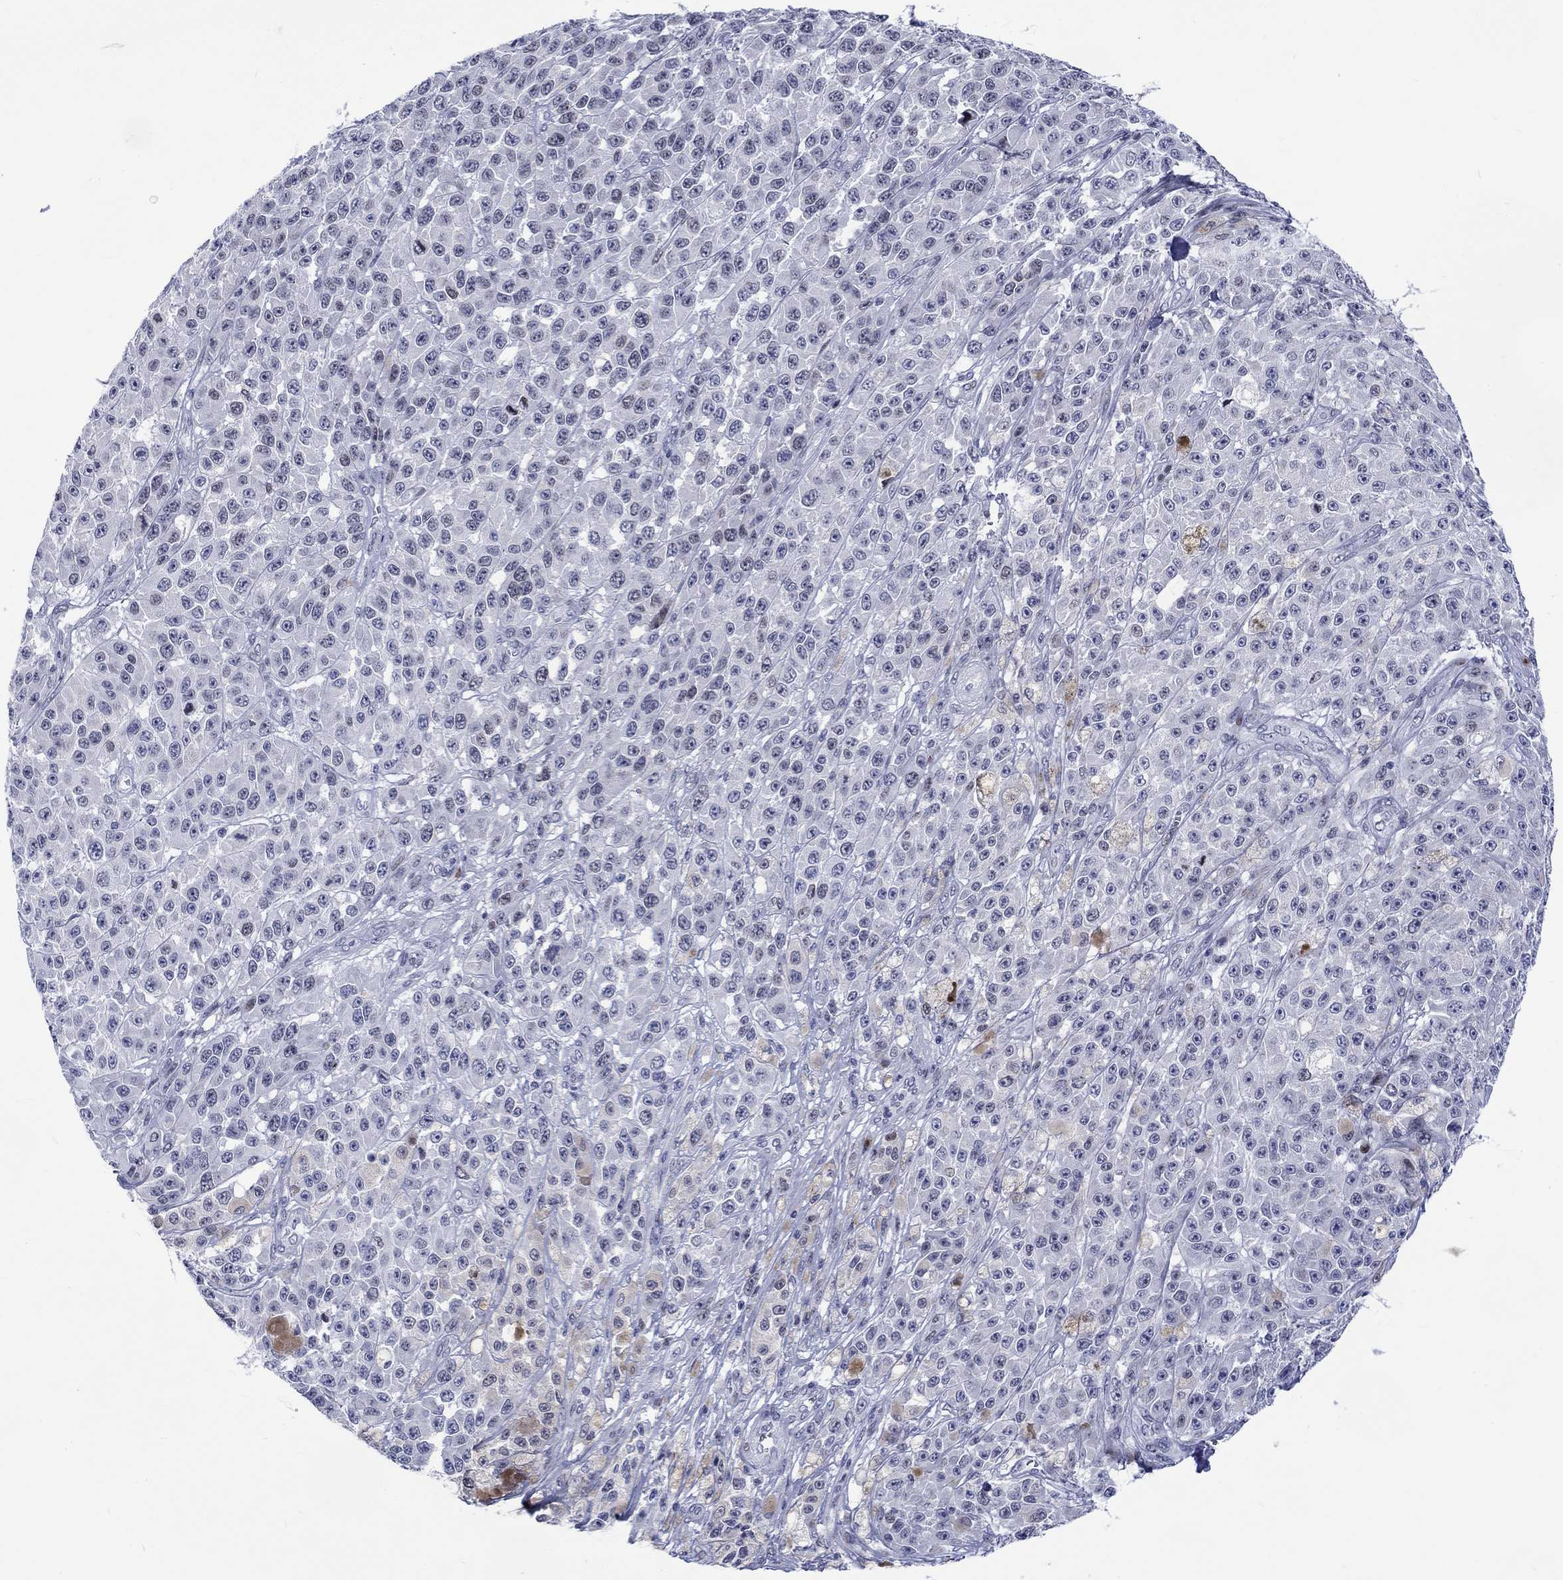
{"staining": {"intensity": "negative", "quantity": "none", "location": "none"}, "tissue": "melanoma", "cell_type": "Tumor cells", "image_type": "cancer", "snomed": [{"axis": "morphology", "description": "Malignant melanoma, NOS"}, {"axis": "topography", "description": "Skin"}], "caption": "Immunohistochemistry (IHC) histopathology image of neoplastic tissue: human melanoma stained with DAB (3,3'-diaminobenzidine) shows no significant protein staining in tumor cells. The staining is performed using DAB (3,3'-diaminobenzidine) brown chromogen with nuclei counter-stained in using hematoxylin.", "gene": "CDCA2", "patient": {"sex": "female", "age": 58}}